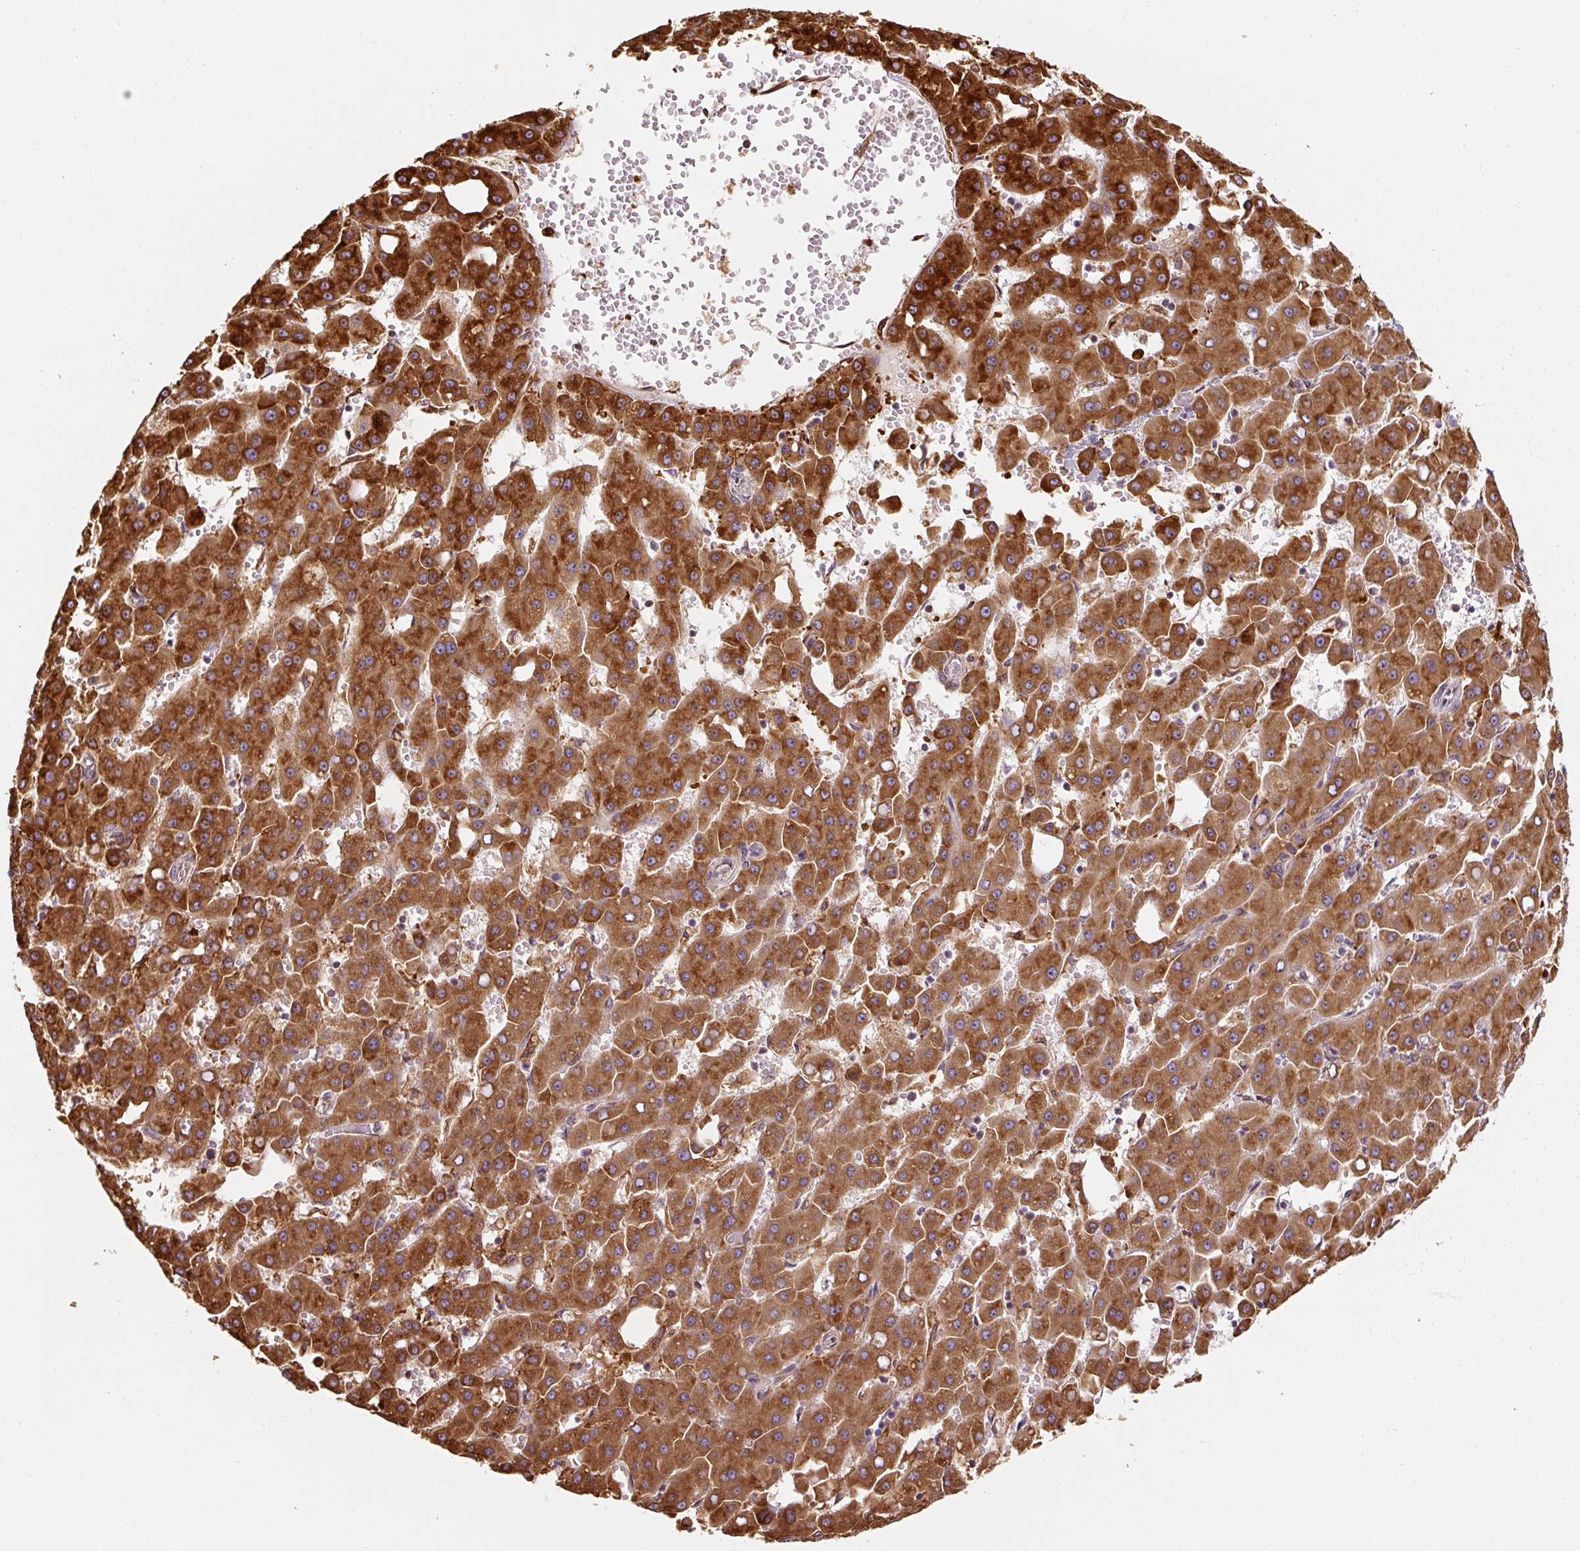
{"staining": {"intensity": "strong", "quantity": ">75%", "location": "cytoplasmic/membranous"}, "tissue": "liver cancer", "cell_type": "Tumor cells", "image_type": "cancer", "snomed": [{"axis": "morphology", "description": "Carcinoma, Hepatocellular, NOS"}, {"axis": "topography", "description": "Liver"}], "caption": "Strong cytoplasmic/membranous staining for a protein is appreciated in about >75% of tumor cells of liver cancer (hepatocellular carcinoma) using immunohistochemistry.", "gene": "PRKCSH", "patient": {"sex": "male", "age": 47}}